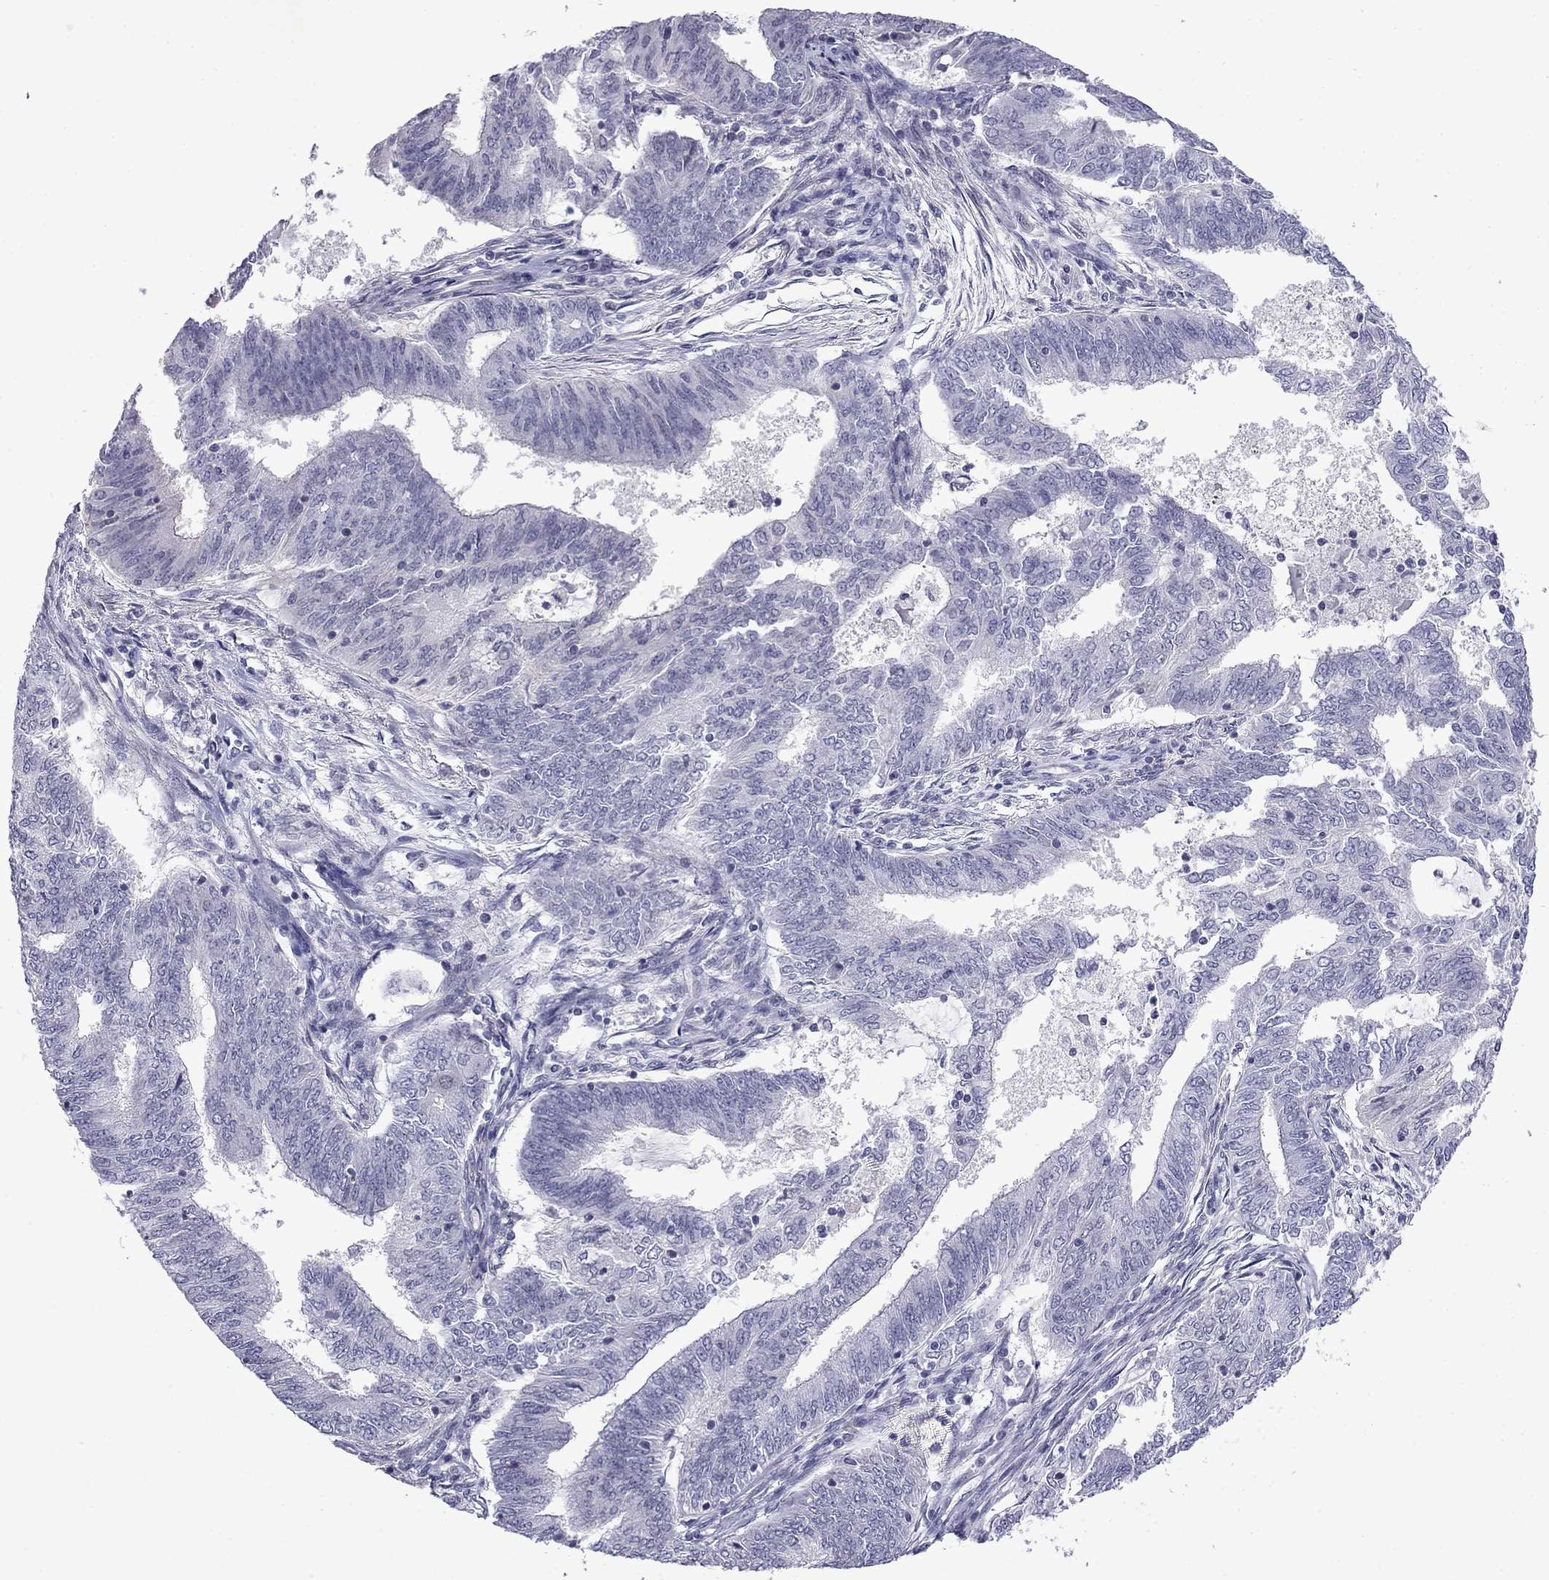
{"staining": {"intensity": "negative", "quantity": "none", "location": "none"}, "tissue": "endometrial cancer", "cell_type": "Tumor cells", "image_type": "cancer", "snomed": [{"axis": "morphology", "description": "Adenocarcinoma, NOS"}, {"axis": "topography", "description": "Endometrium"}], "caption": "Immunohistochemistry micrograph of endometrial adenocarcinoma stained for a protein (brown), which exhibits no positivity in tumor cells.", "gene": "PRR18", "patient": {"sex": "female", "age": 62}}